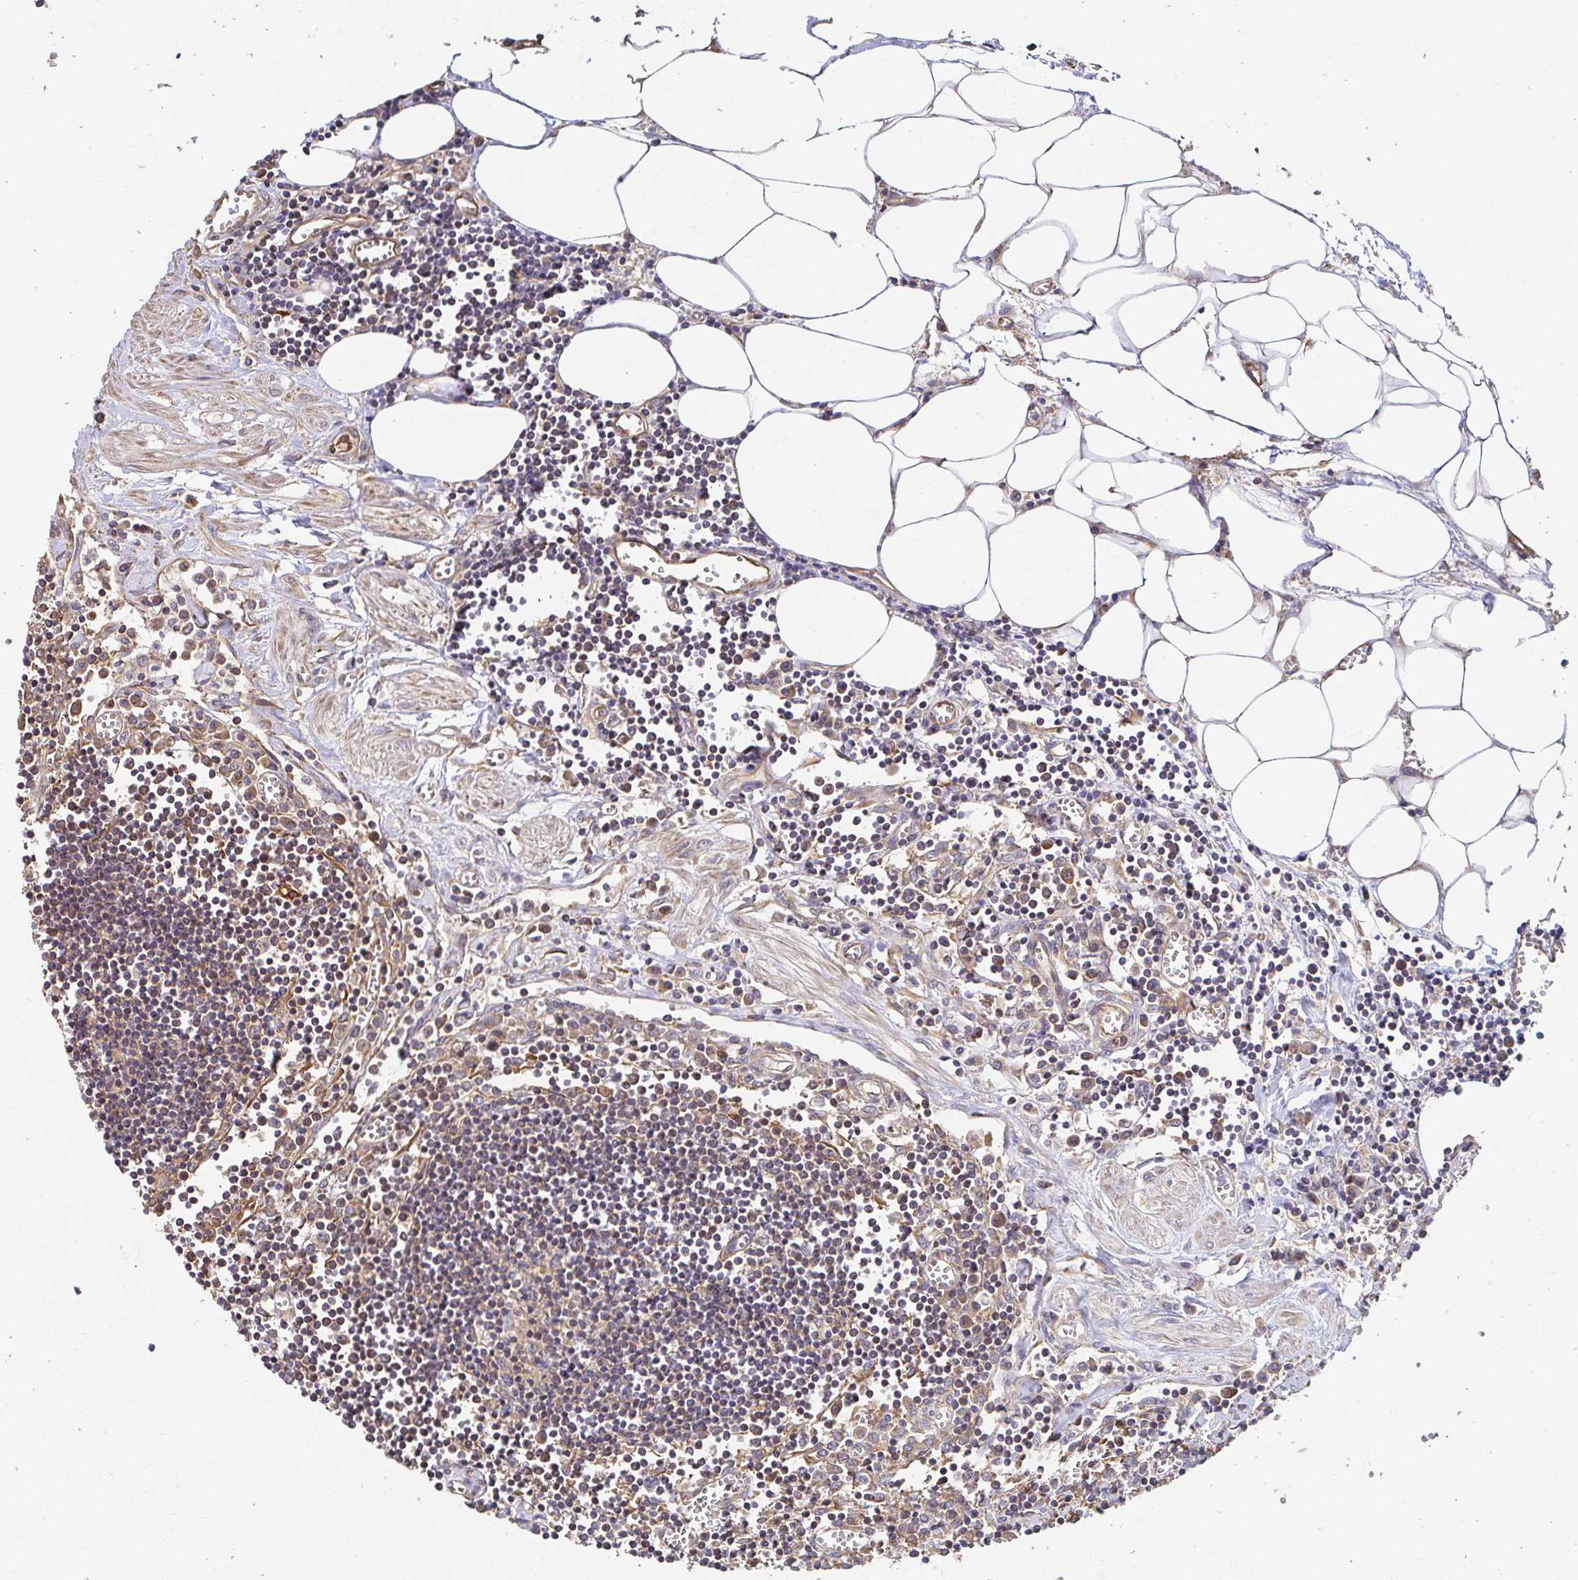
{"staining": {"intensity": "weak", "quantity": "<25%", "location": "cytoplasmic/membranous"}, "tissue": "lymph node", "cell_type": "Germinal center cells", "image_type": "normal", "snomed": [{"axis": "morphology", "description": "Normal tissue, NOS"}, {"axis": "topography", "description": "Lymph node"}], "caption": "Immunohistochemistry photomicrograph of normal human lymph node stained for a protein (brown), which demonstrates no staining in germinal center cells.", "gene": "APBB1", "patient": {"sex": "male", "age": 66}}